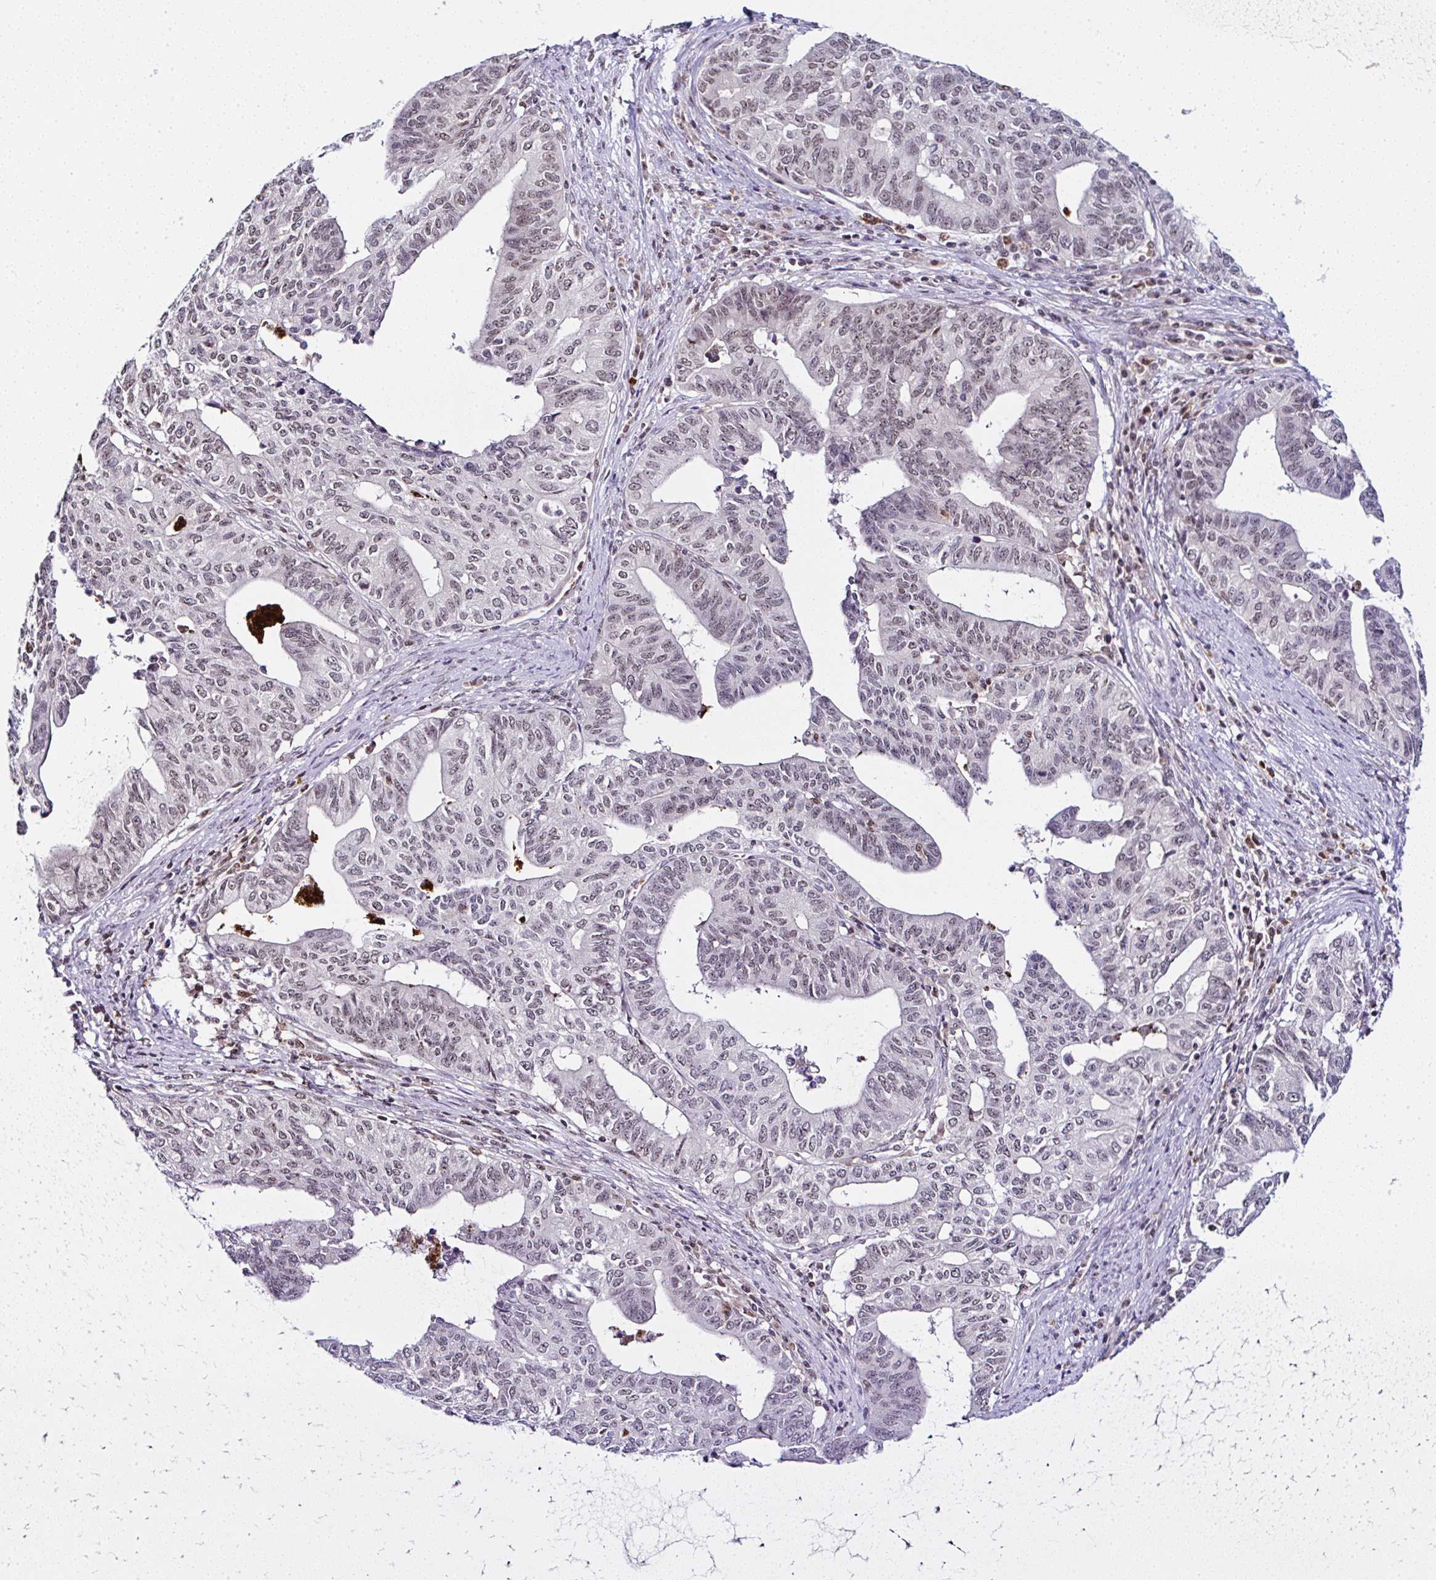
{"staining": {"intensity": "weak", "quantity": ">75%", "location": "nuclear"}, "tissue": "endometrial cancer", "cell_type": "Tumor cells", "image_type": "cancer", "snomed": [{"axis": "morphology", "description": "Adenocarcinoma, NOS"}, {"axis": "topography", "description": "Endometrium"}], "caption": "Immunohistochemistry histopathology image of neoplastic tissue: human endometrial cancer stained using immunohistochemistry (IHC) displays low levels of weak protein expression localized specifically in the nuclear of tumor cells, appearing as a nuclear brown color.", "gene": "PTPN2", "patient": {"sex": "female", "age": 65}}